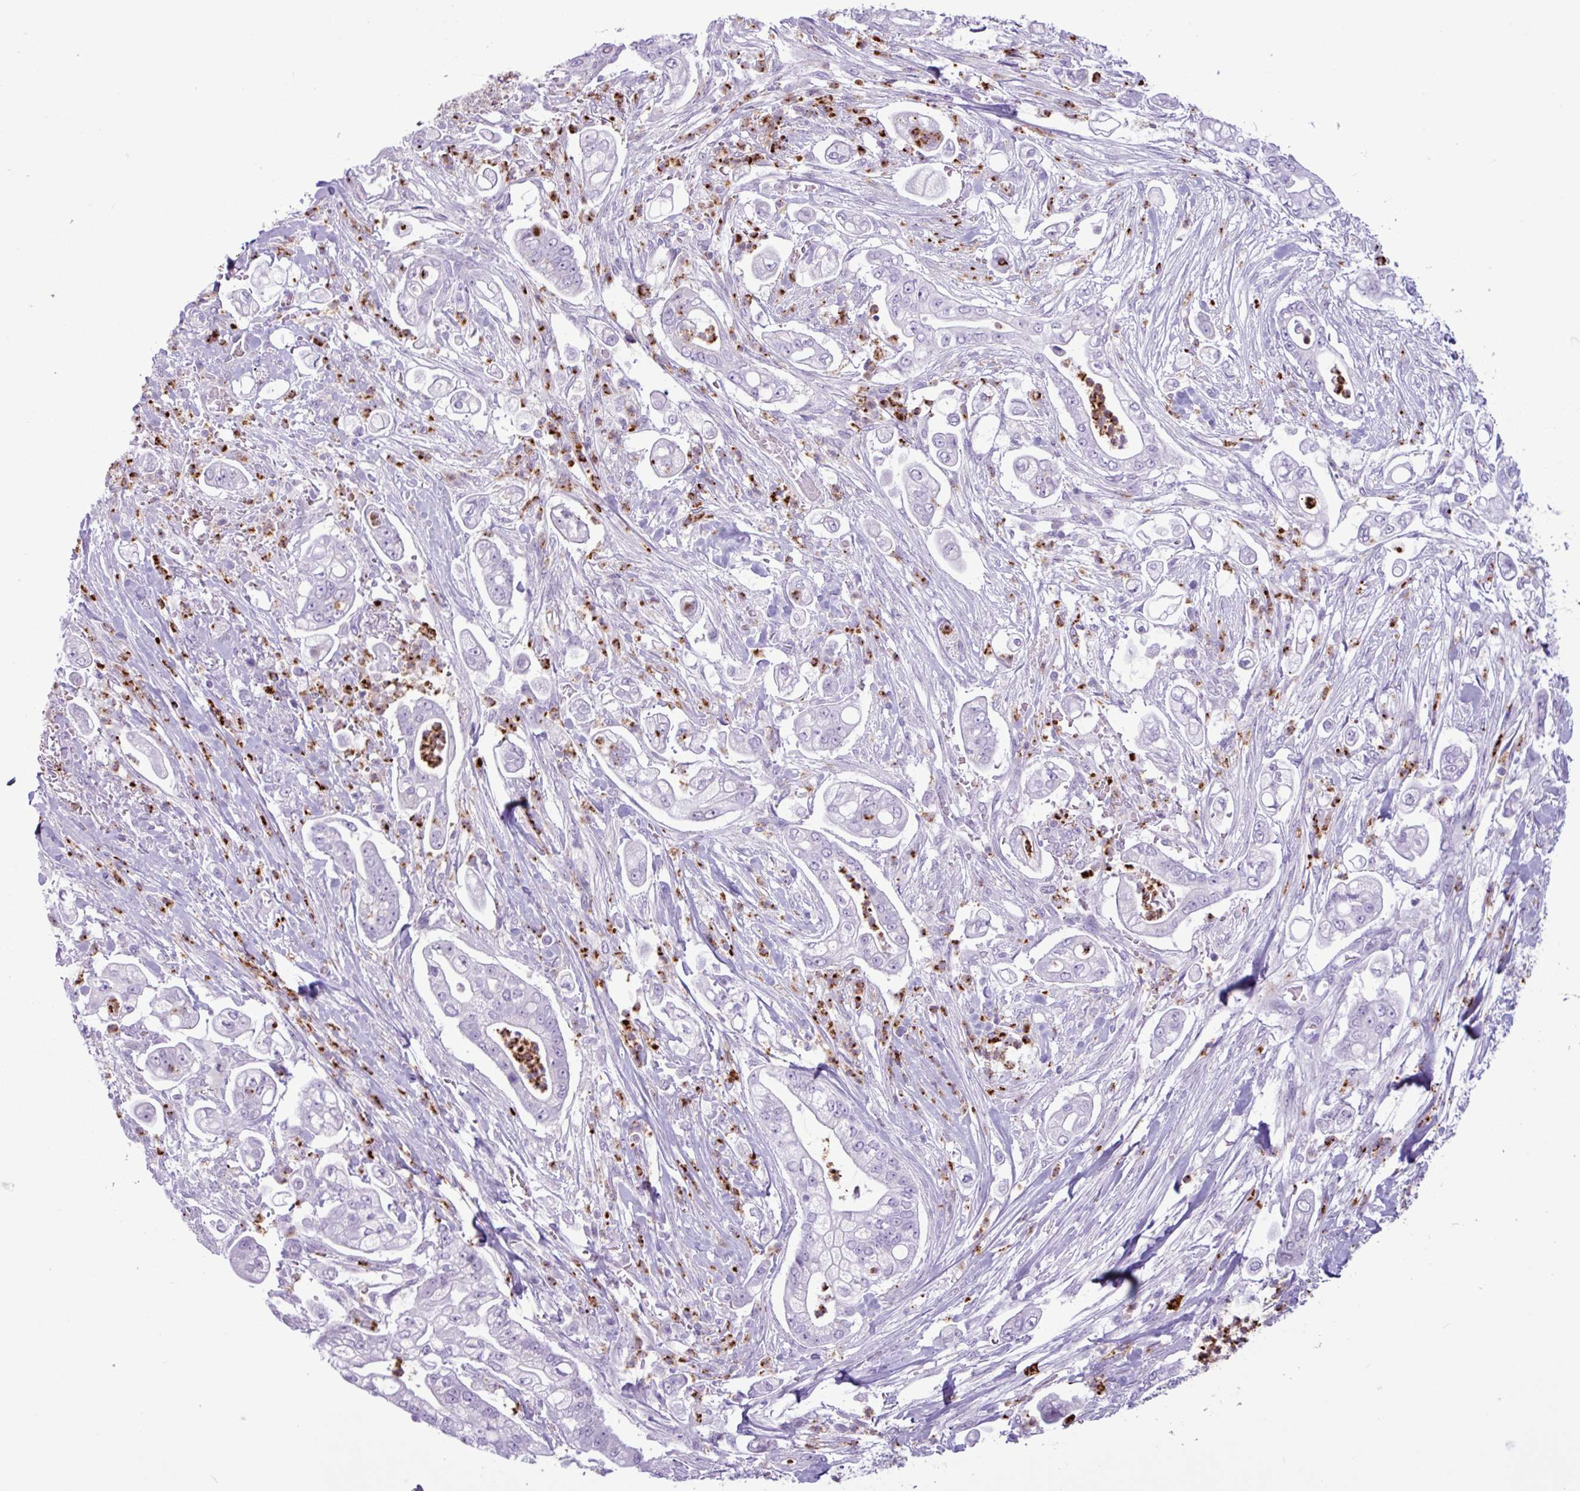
{"staining": {"intensity": "negative", "quantity": "none", "location": "none"}, "tissue": "pancreatic cancer", "cell_type": "Tumor cells", "image_type": "cancer", "snomed": [{"axis": "morphology", "description": "Adenocarcinoma, NOS"}, {"axis": "topography", "description": "Pancreas"}], "caption": "IHC photomicrograph of human pancreatic adenocarcinoma stained for a protein (brown), which shows no staining in tumor cells.", "gene": "TMEM178A", "patient": {"sex": "female", "age": 69}}